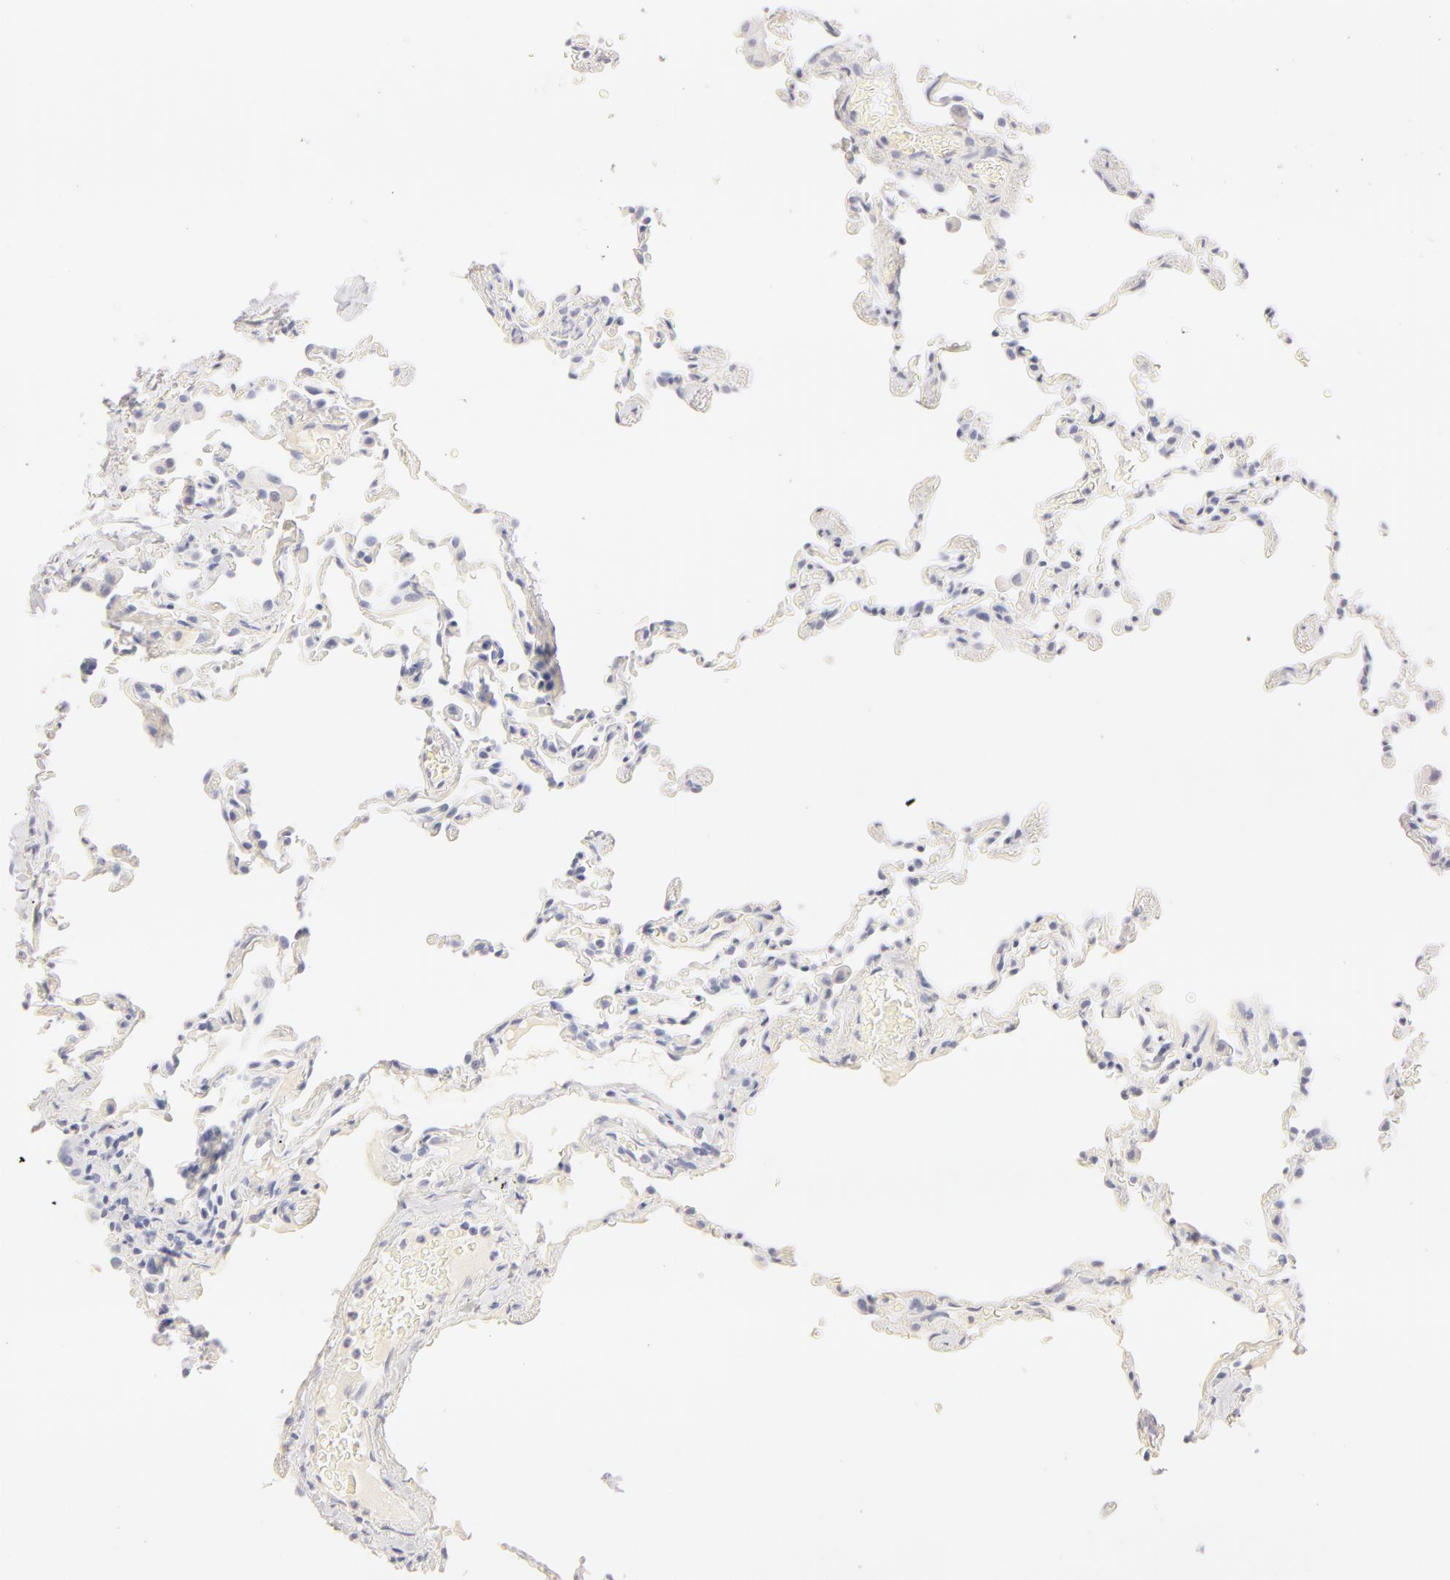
{"staining": {"intensity": "negative", "quantity": "none", "location": "none"}, "tissue": "lung", "cell_type": "Alveolar cells", "image_type": "normal", "snomed": [{"axis": "morphology", "description": "Normal tissue, NOS"}, {"axis": "topography", "description": "Lung"}], "caption": "A high-resolution photomicrograph shows IHC staining of benign lung, which demonstrates no significant staining in alveolar cells.", "gene": "LGALS7B", "patient": {"sex": "female", "age": 61}}